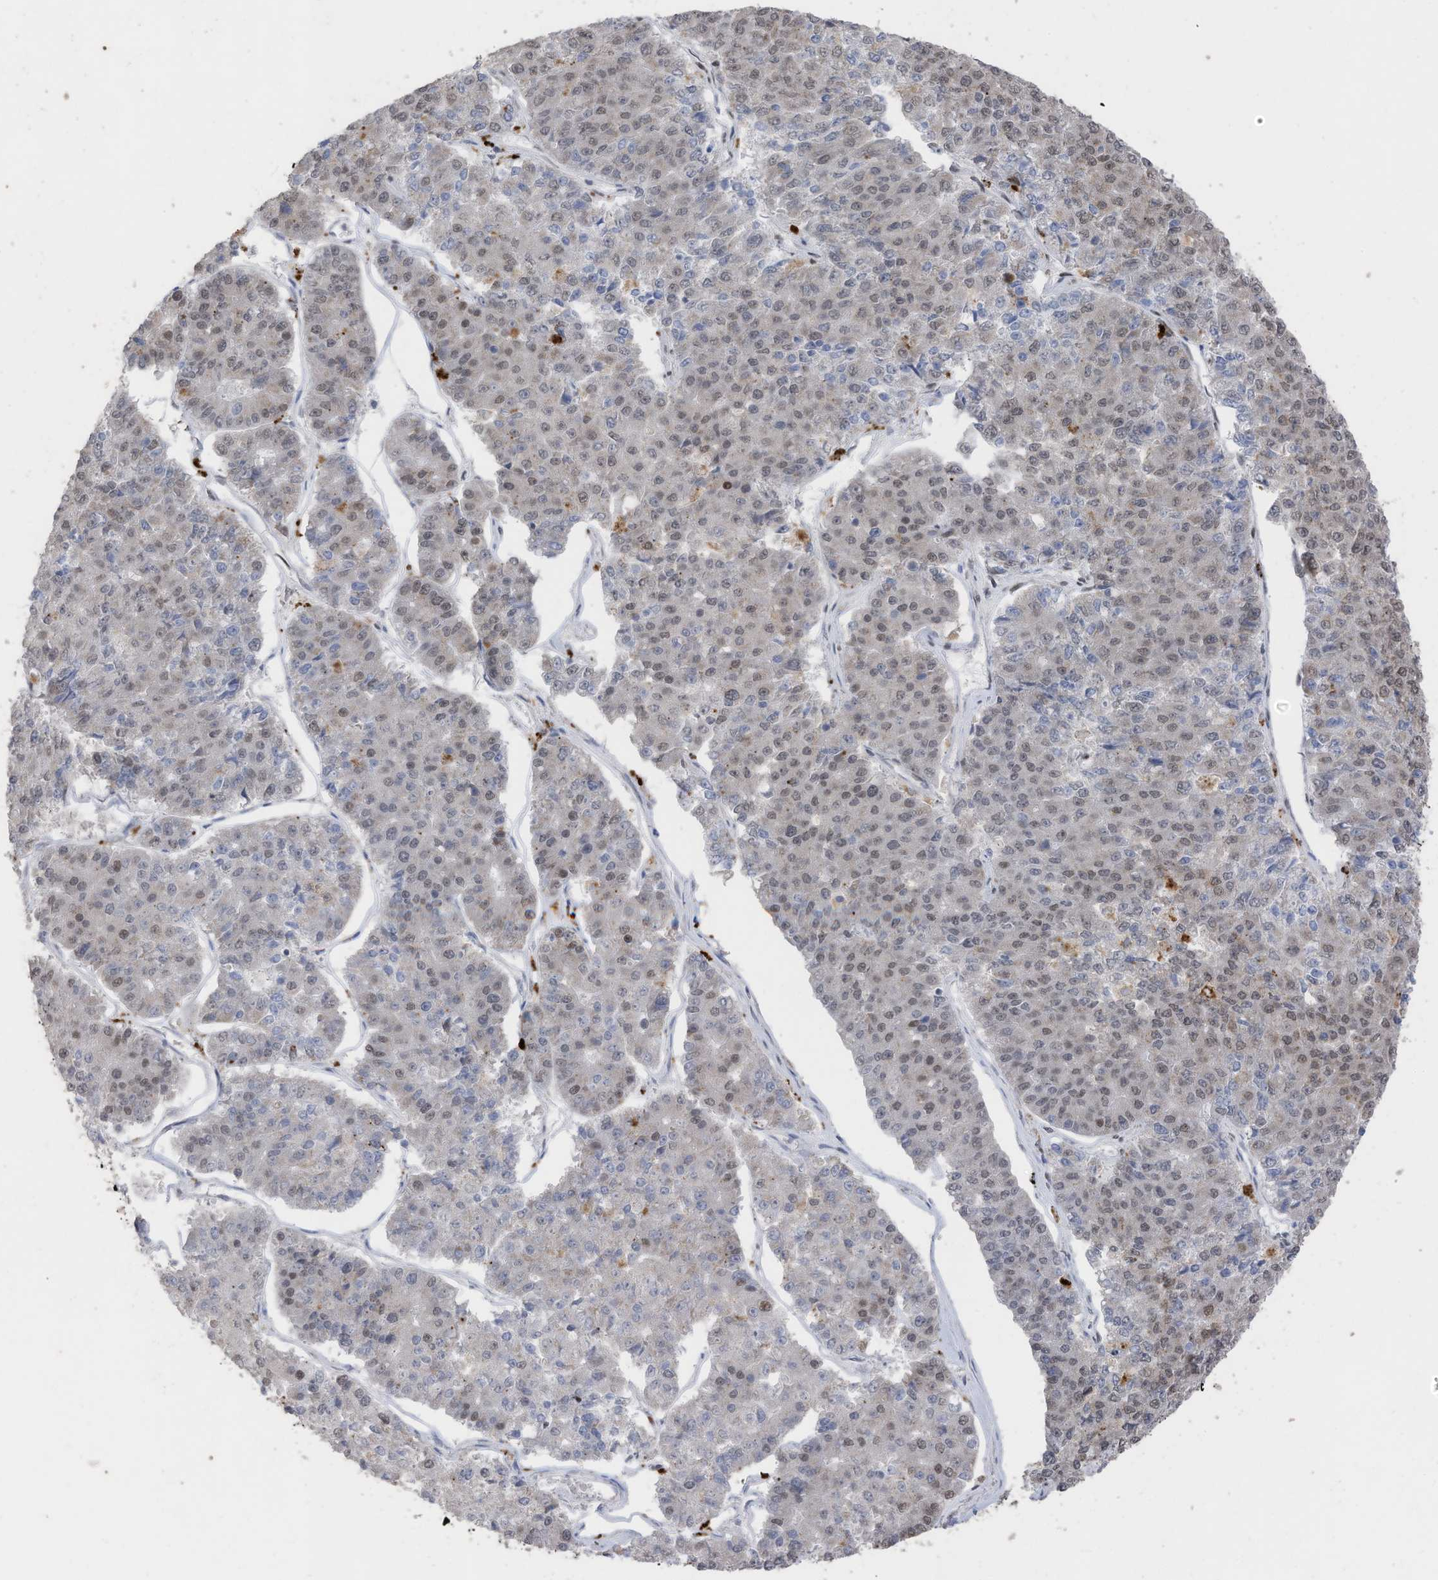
{"staining": {"intensity": "weak", "quantity": "25%-75%", "location": "nuclear"}, "tissue": "pancreatic cancer", "cell_type": "Tumor cells", "image_type": "cancer", "snomed": [{"axis": "morphology", "description": "Adenocarcinoma, NOS"}, {"axis": "topography", "description": "Pancreas"}], "caption": "The photomicrograph reveals immunohistochemical staining of pancreatic cancer (adenocarcinoma). There is weak nuclear staining is identified in approximately 25%-75% of tumor cells. Nuclei are stained in blue.", "gene": "RABL3", "patient": {"sex": "male", "age": 50}}